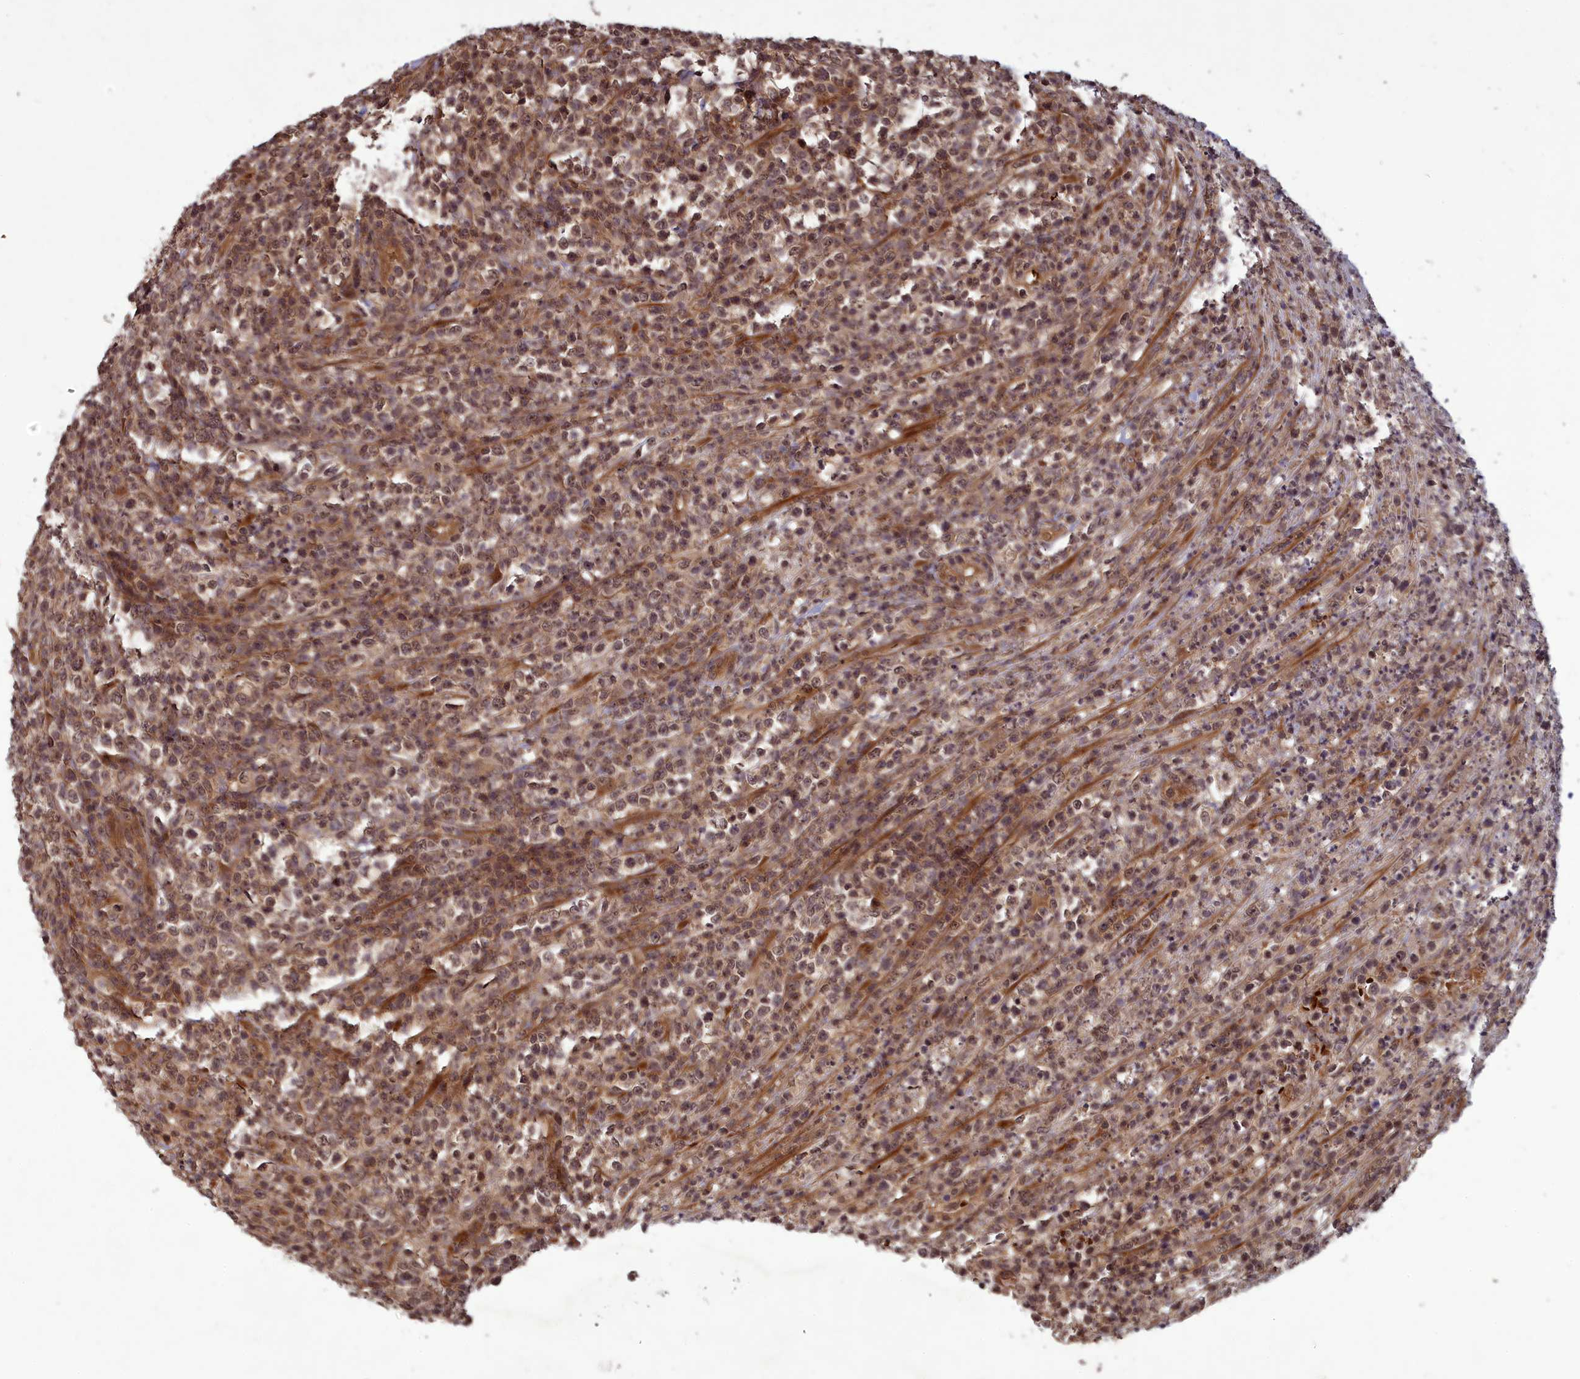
{"staining": {"intensity": "moderate", "quantity": ">75%", "location": "cytoplasmic/membranous,nuclear"}, "tissue": "lymphoma", "cell_type": "Tumor cells", "image_type": "cancer", "snomed": [{"axis": "morphology", "description": "Malignant lymphoma, non-Hodgkin's type, High grade"}, {"axis": "topography", "description": "Colon"}], "caption": "Lymphoma tissue reveals moderate cytoplasmic/membranous and nuclear expression in about >75% of tumor cells, visualized by immunohistochemistry.", "gene": "SRMS", "patient": {"sex": "female", "age": 53}}